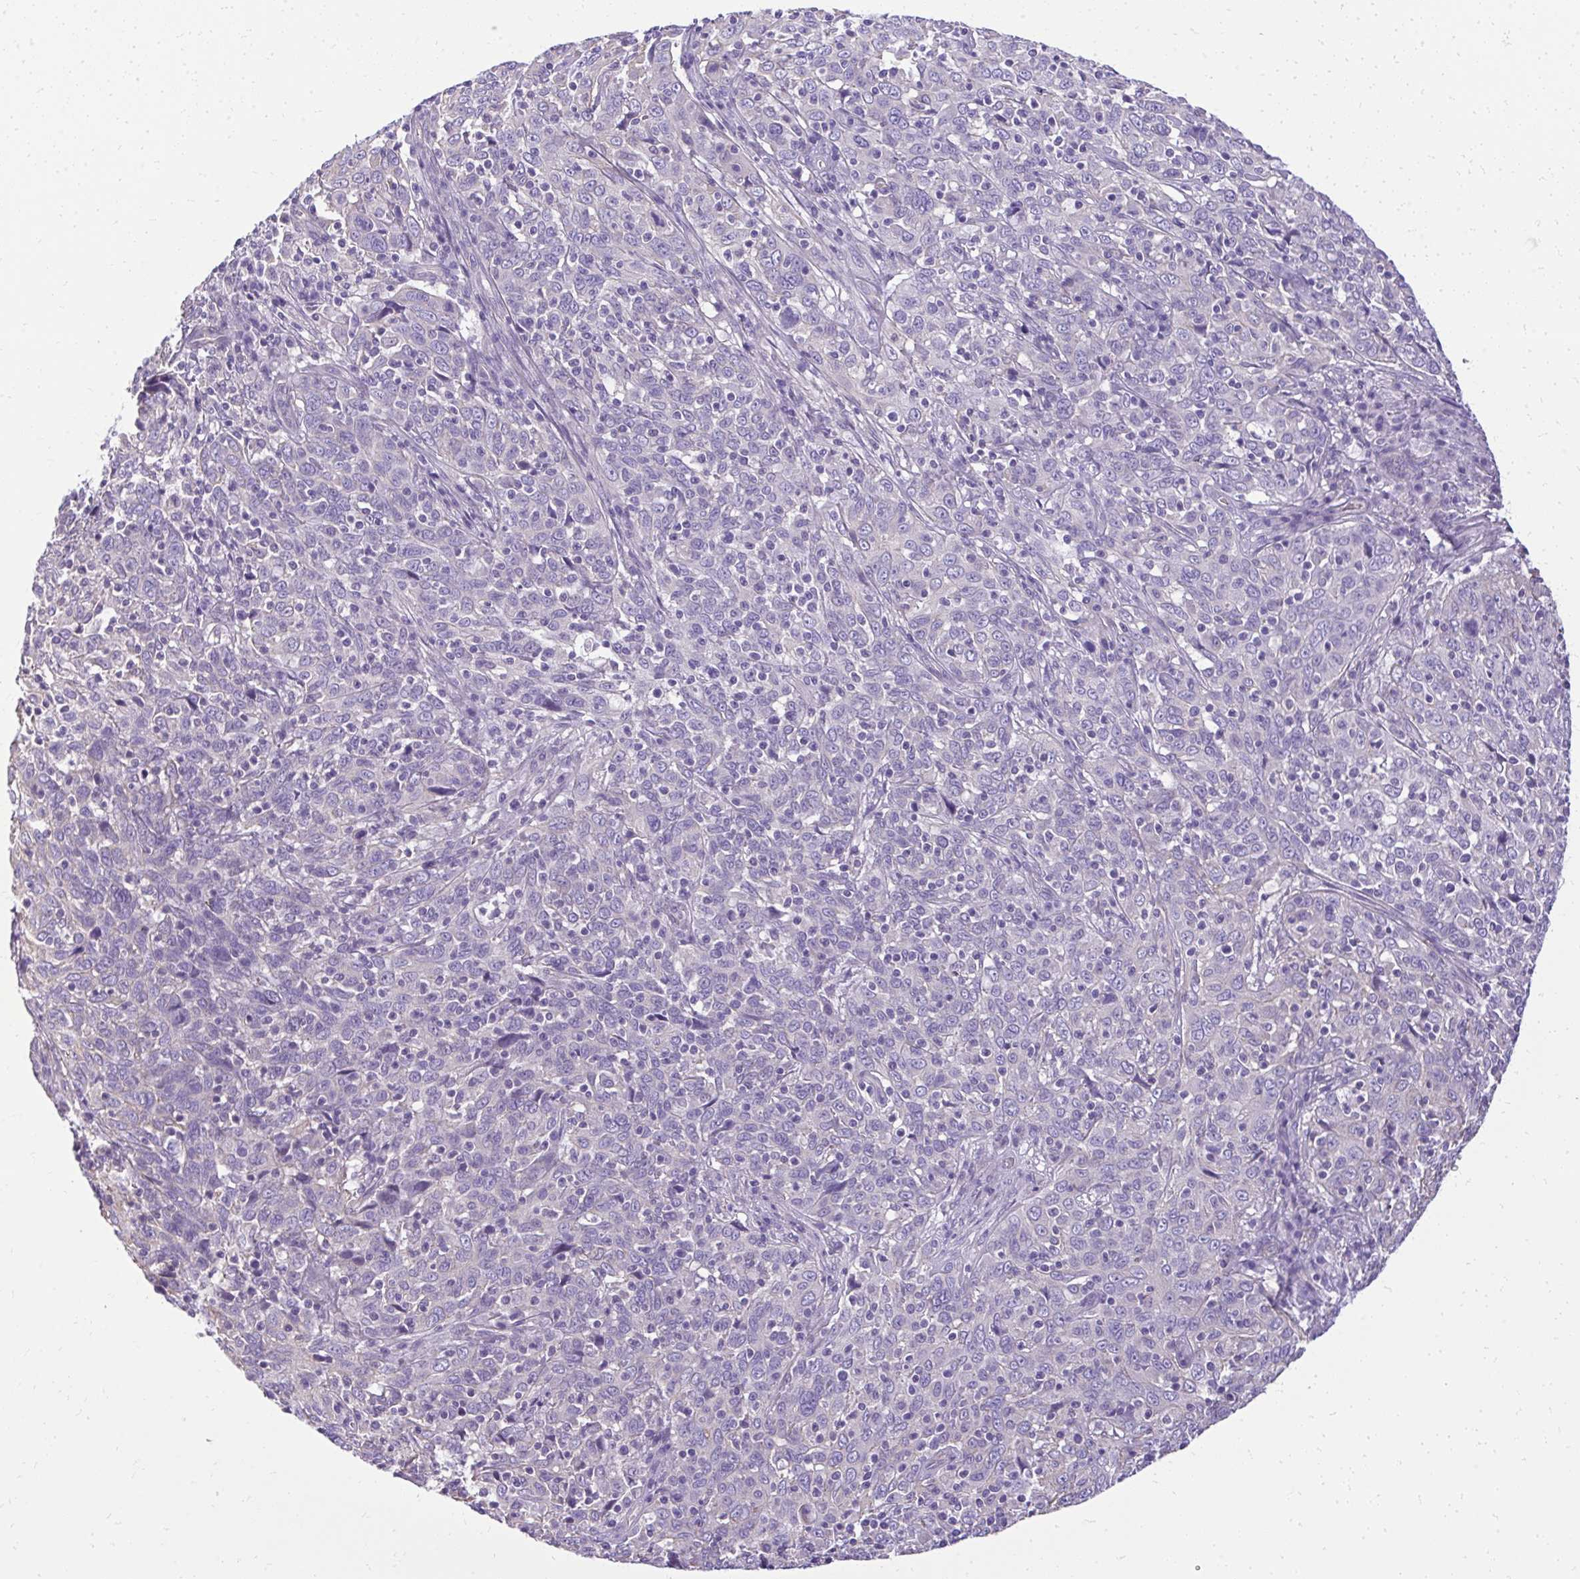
{"staining": {"intensity": "negative", "quantity": "none", "location": "none"}, "tissue": "cervical cancer", "cell_type": "Tumor cells", "image_type": "cancer", "snomed": [{"axis": "morphology", "description": "Squamous cell carcinoma, NOS"}, {"axis": "topography", "description": "Cervix"}], "caption": "Squamous cell carcinoma (cervical) was stained to show a protein in brown. There is no significant positivity in tumor cells. Brightfield microscopy of immunohistochemistry stained with DAB (3,3'-diaminobenzidine) (brown) and hematoxylin (blue), captured at high magnification.", "gene": "RUNDC3B", "patient": {"sex": "female", "age": 46}}